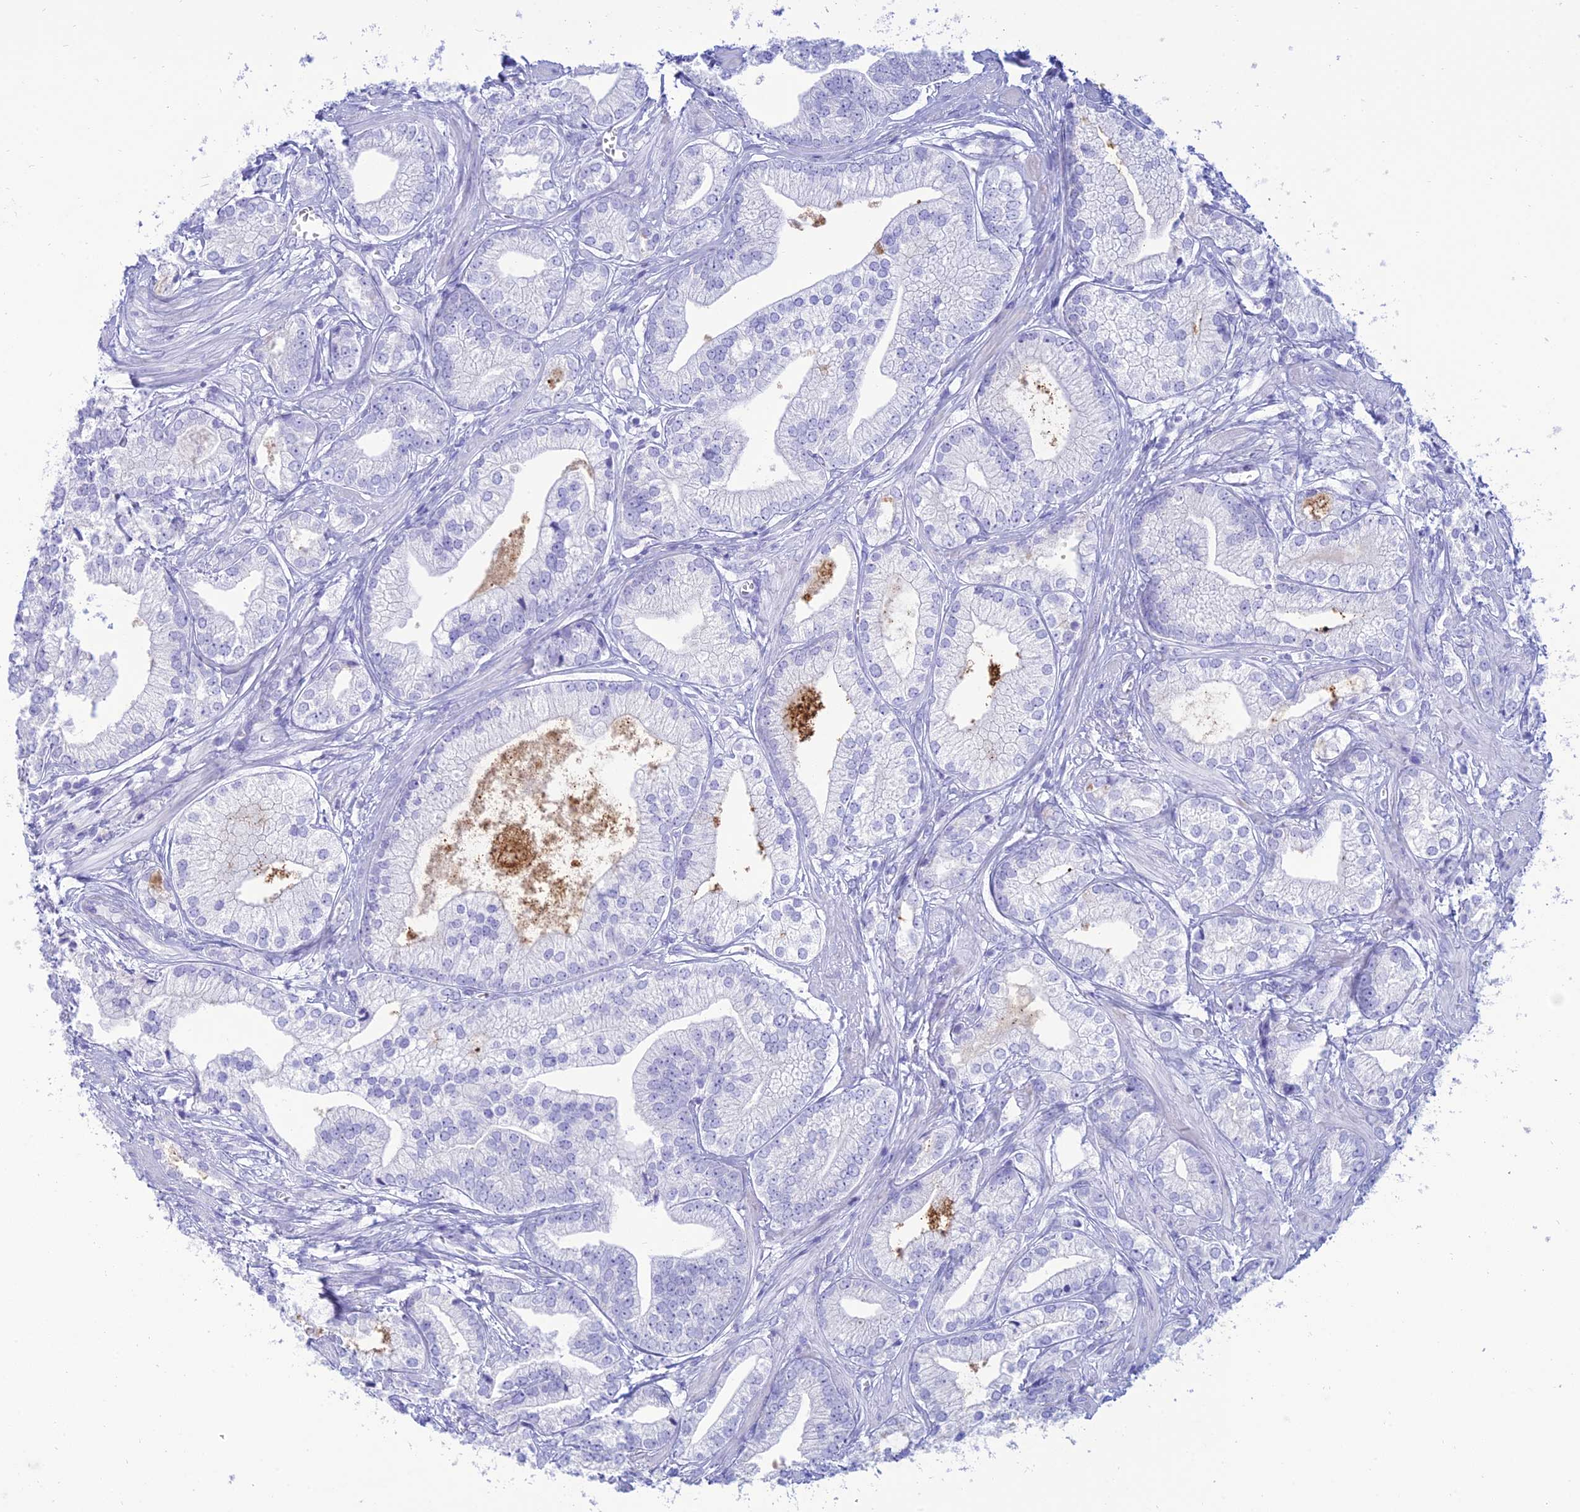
{"staining": {"intensity": "negative", "quantity": "none", "location": "none"}, "tissue": "prostate cancer", "cell_type": "Tumor cells", "image_type": "cancer", "snomed": [{"axis": "morphology", "description": "Adenocarcinoma, High grade"}, {"axis": "topography", "description": "Prostate"}], "caption": "Protein analysis of prostate adenocarcinoma (high-grade) reveals no significant expression in tumor cells.", "gene": "MAL2", "patient": {"sex": "male", "age": 50}}